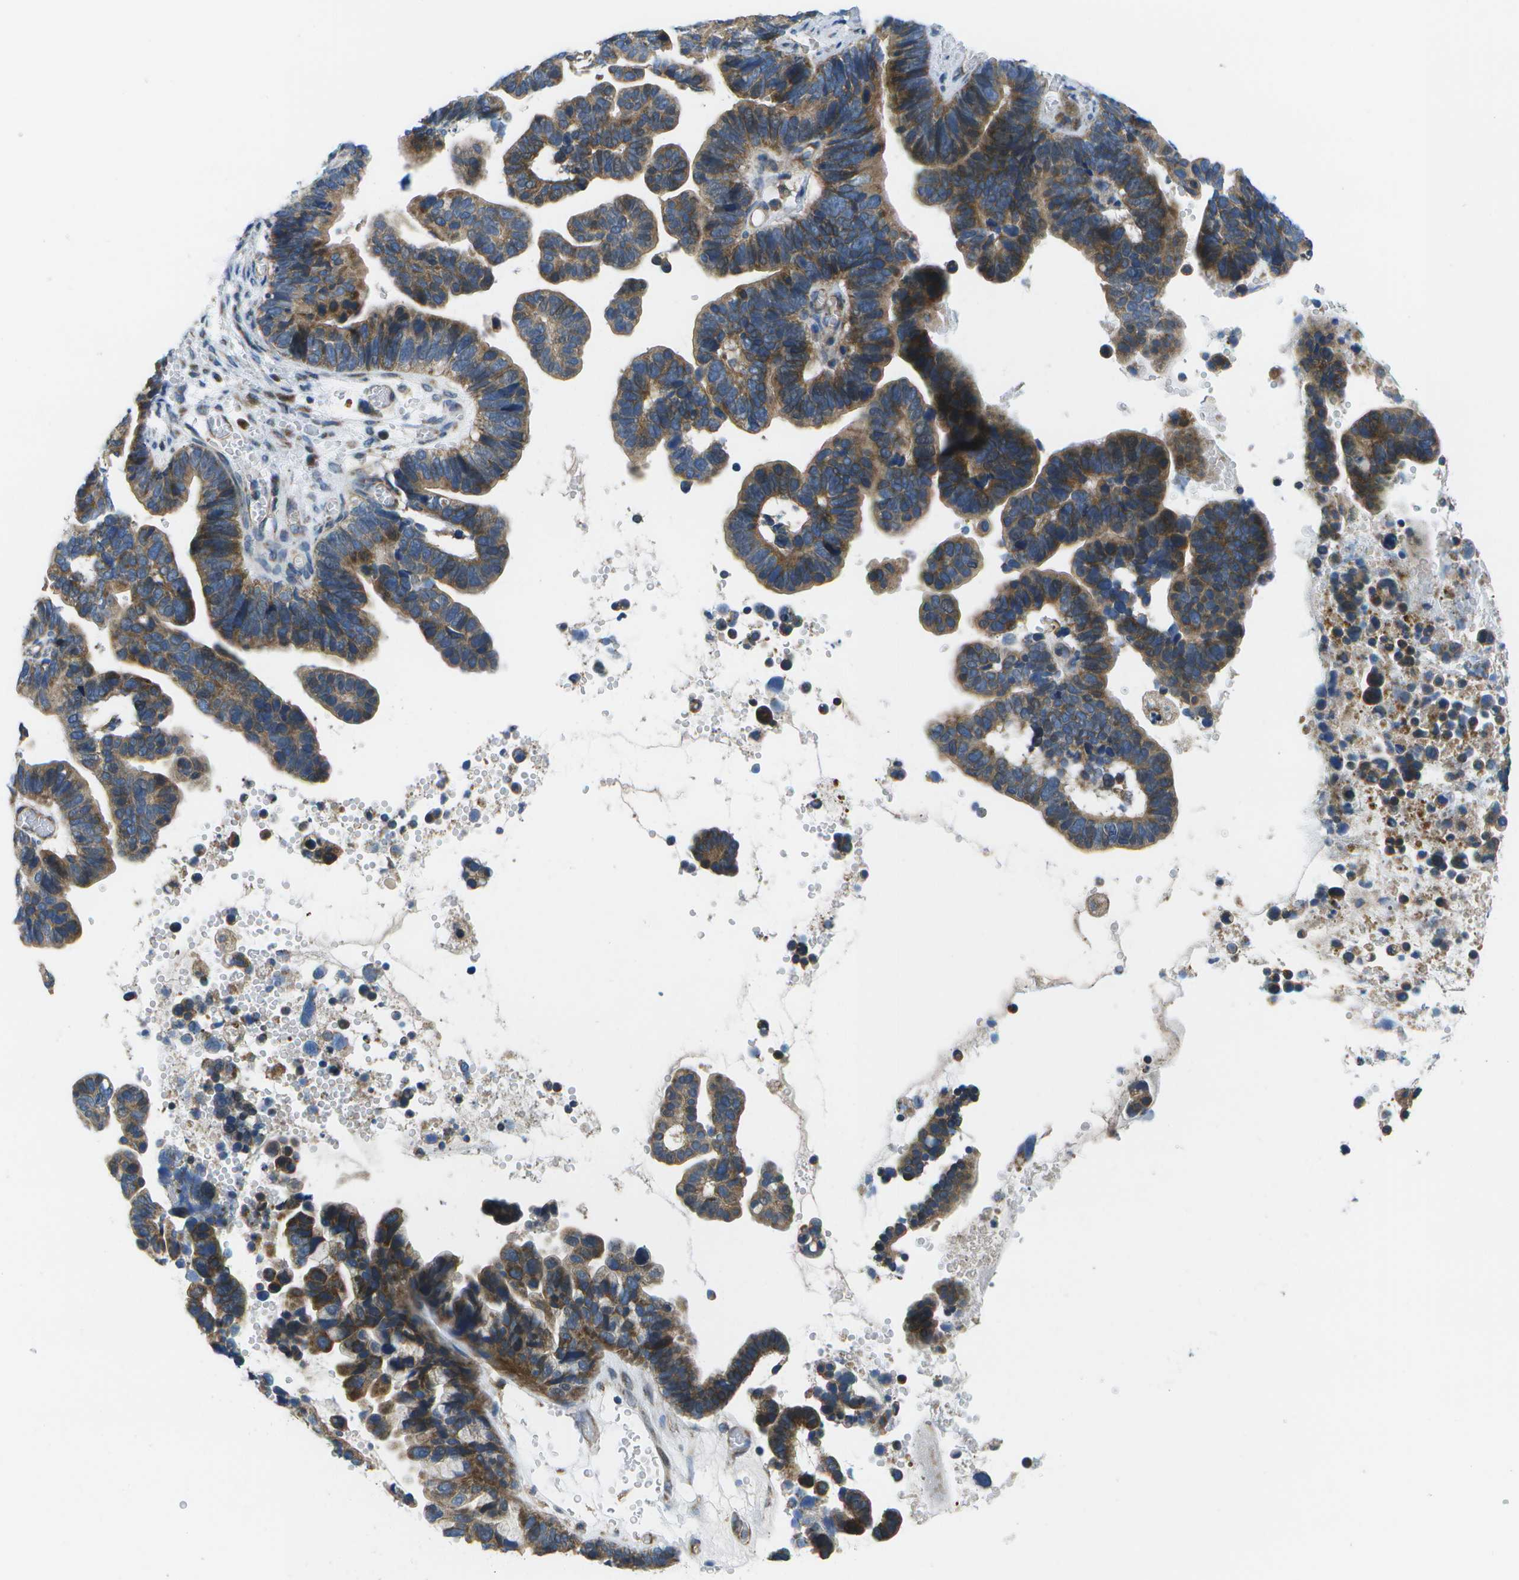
{"staining": {"intensity": "moderate", "quantity": ">75%", "location": "cytoplasmic/membranous"}, "tissue": "ovarian cancer", "cell_type": "Tumor cells", "image_type": "cancer", "snomed": [{"axis": "morphology", "description": "Cystadenocarcinoma, serous, NOS"}, {"axis": "topography", "description": "Ovary"}], "caption": "Tumor cells display medium levels of moderate cytoplasmic/membranous staining in approximately >75% of cells in human ovarian cancer.", "gene": "MVK", "patient": {"sex": "female", "age": 56}}